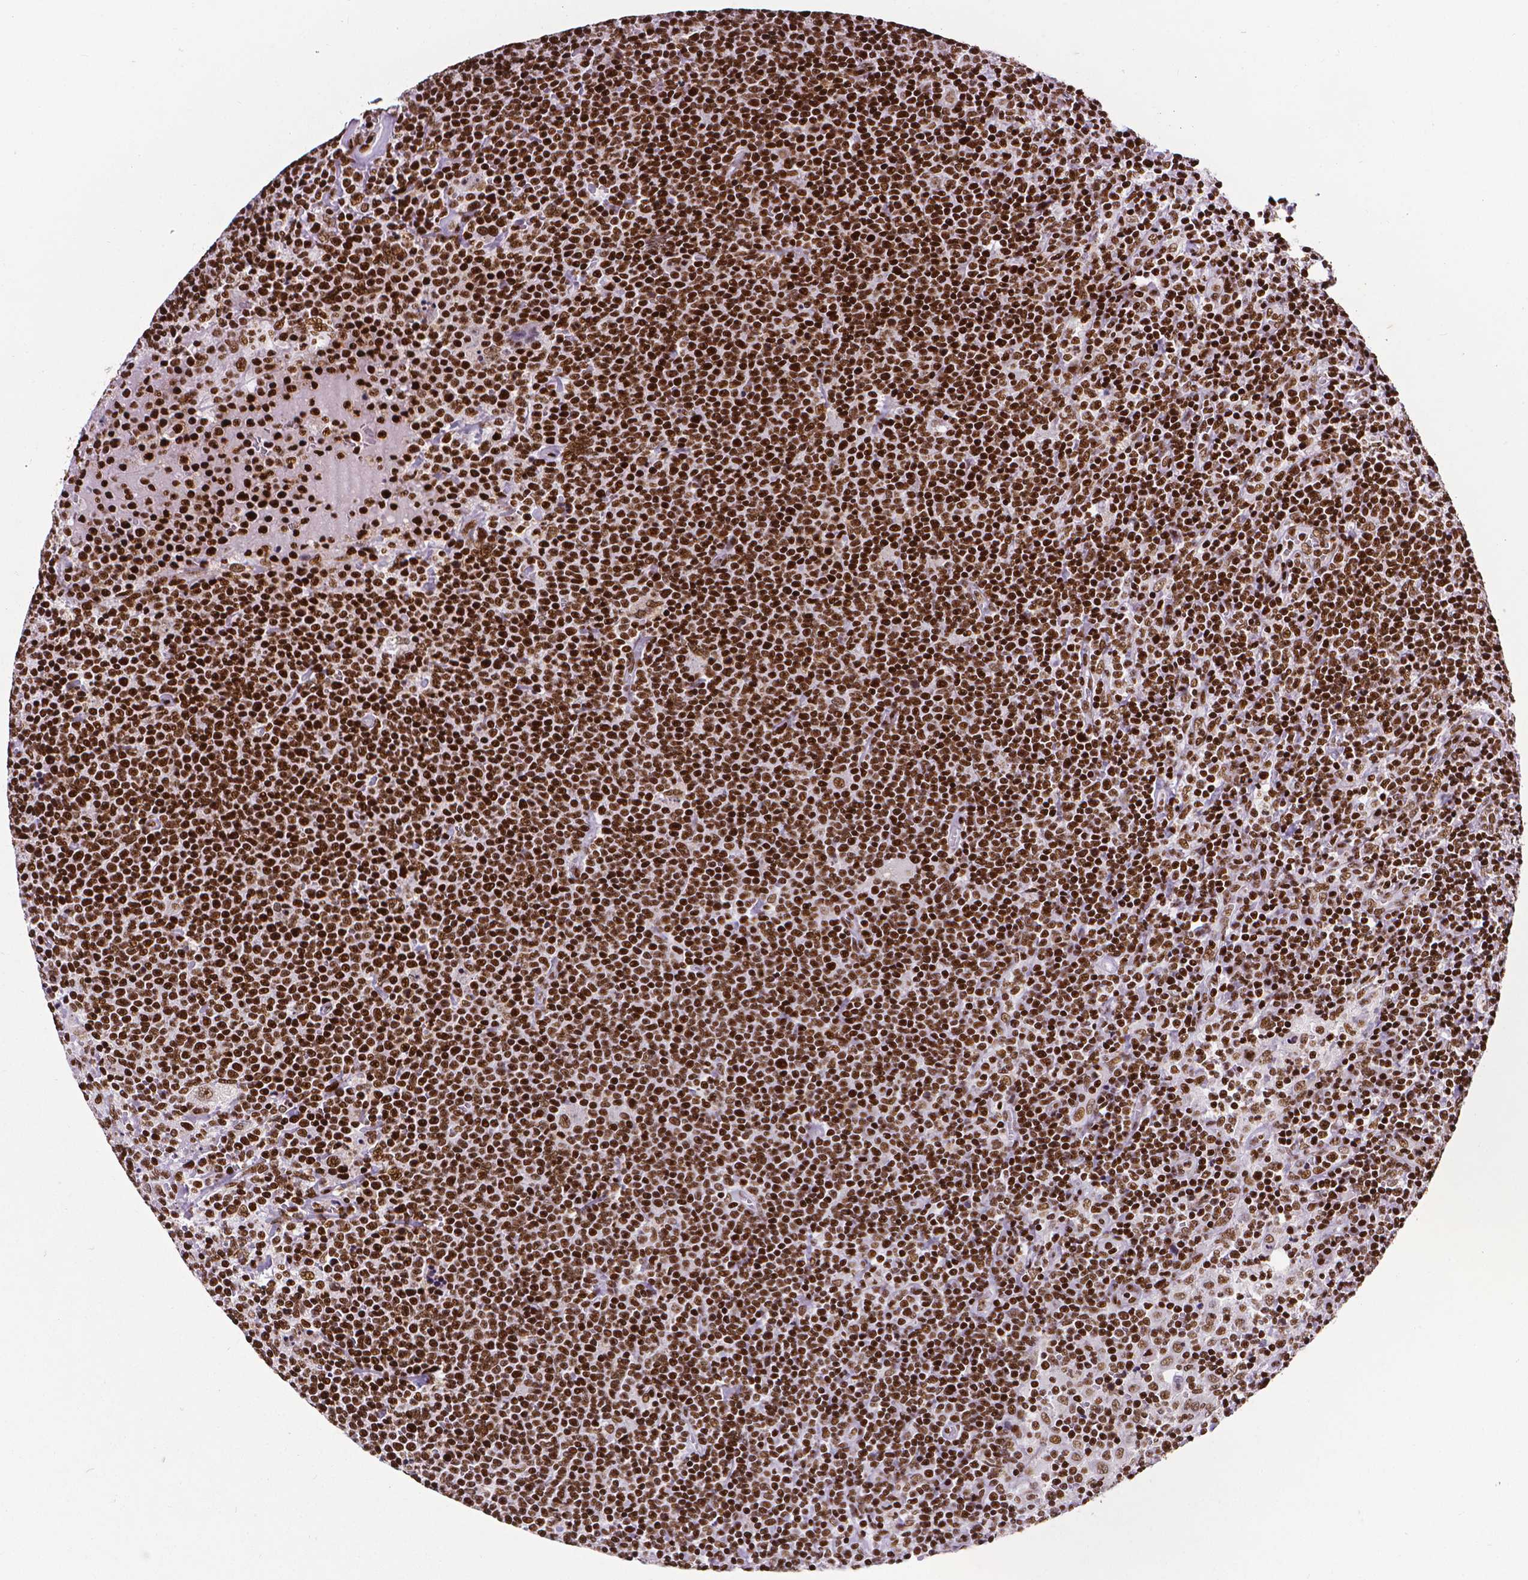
{"staining": {"intensity": "strong", "quantity": ">75%", "location": "nuclear"}, "tissue": "lymphoma", "cell_type": "Tumor cells", "image_type": "cancer", "snomed": [{"axis": "morphology", "description": "Malignant lymphoma, non-Hodgkin's type, High grade"}, {"axis": "topography", "description": "Lymph node"}], "caption": "The photomicrograph displays immunohistochemical staining of lymphoma. There is strong nuclear positivity is seen in about >75% of tumor cells. The staining is performed using DAB (3,3'-diaminobenzidine) brown chromogen to label protein expression. The nuclei are counter-stained blue using hematoxylin.", "gene": "CTCF", "patient": {"sex": "male", "age": 61}}